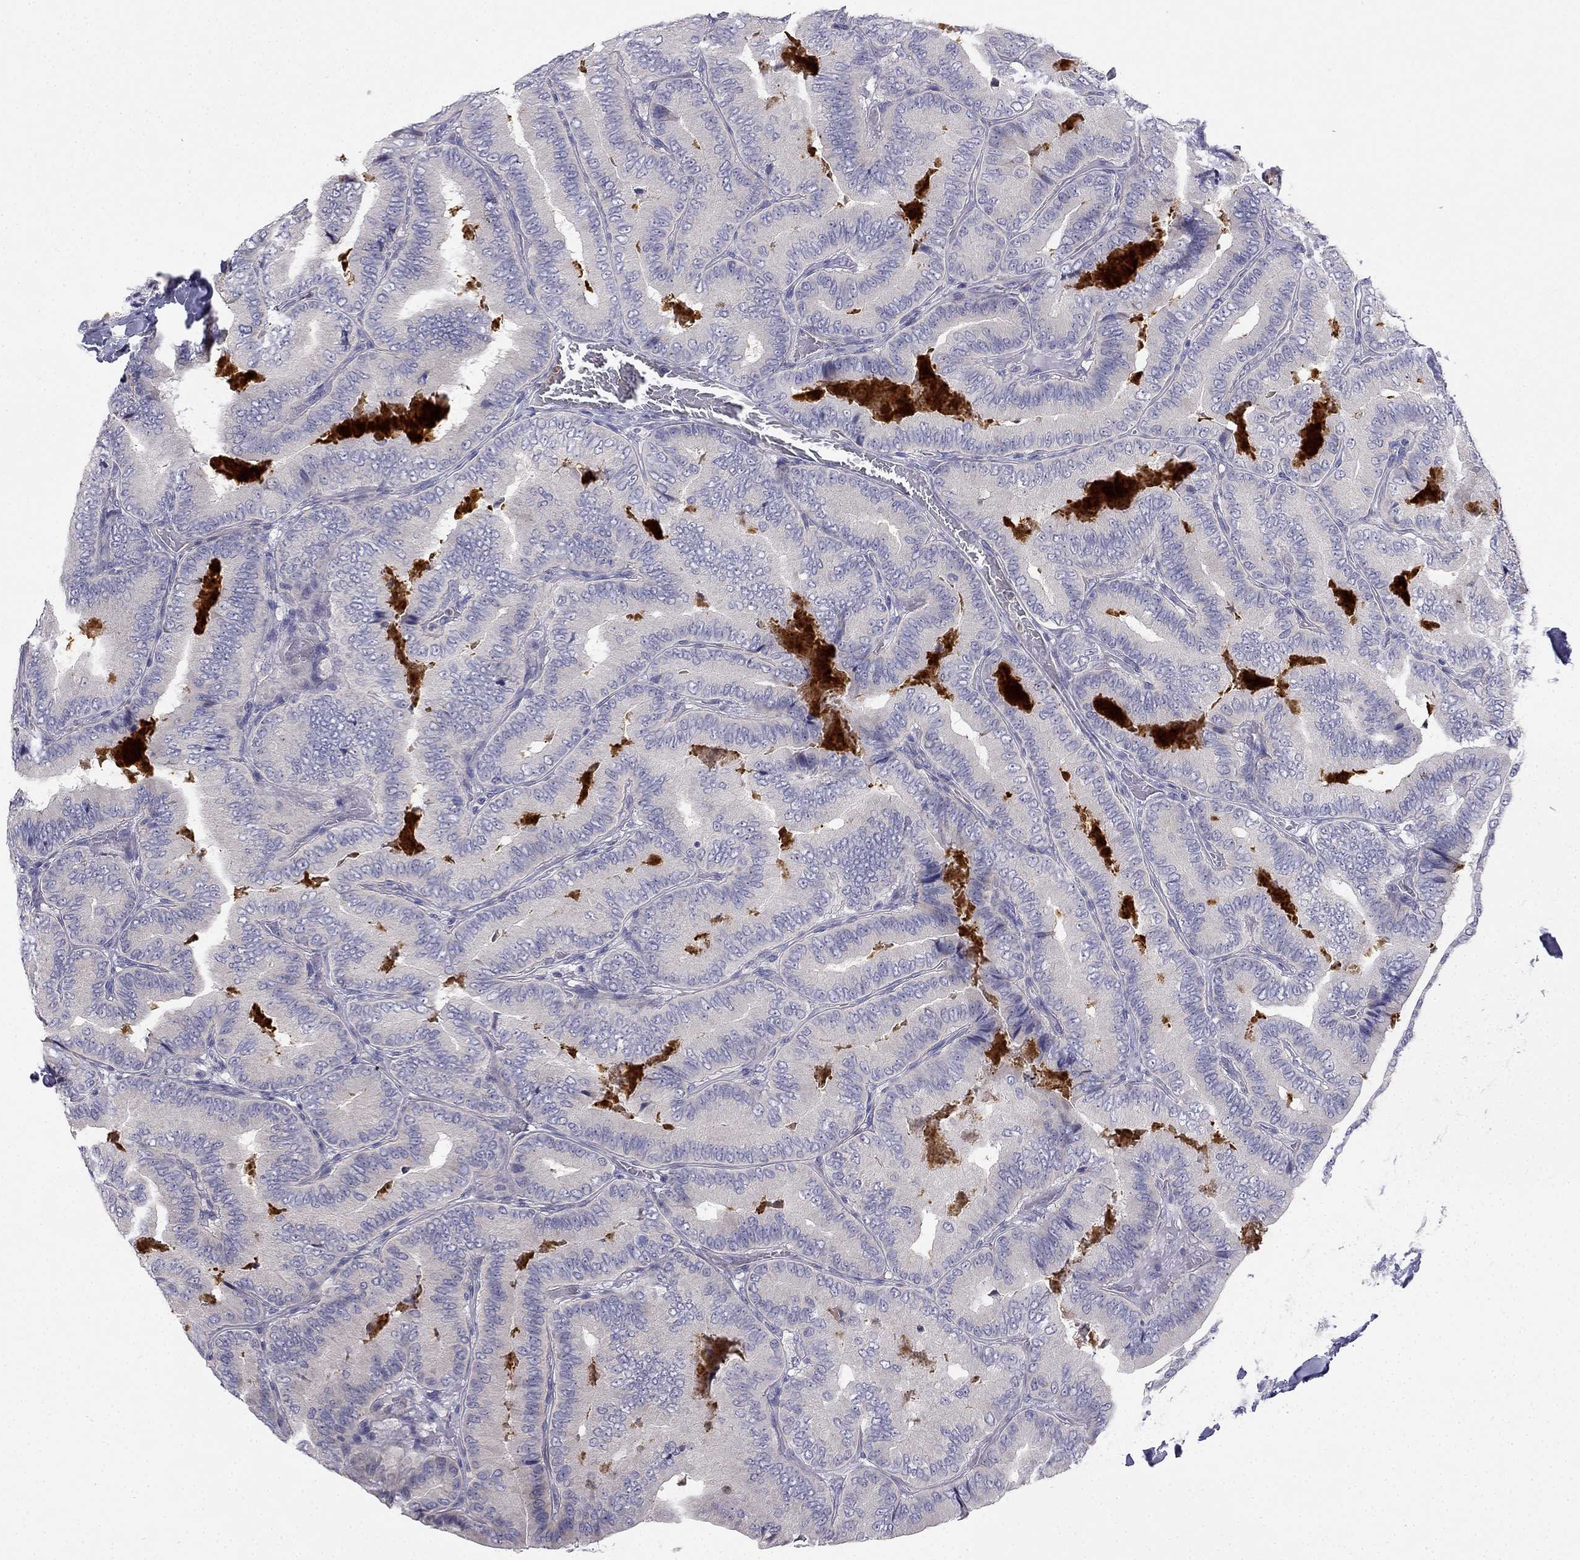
{"staining": {"intensity": "negative", "quantity": "none", "location": "none"}, "tissue": "thyroid cancer", "cell_type": "Tumor cells", "image_type": "cancer", "snomed": [{"axis": "morphology", "description": "Papillary adenocarcinoma, NOS"}, {"axis": "topography", "description": "Thyroid gland"}], "caption": "This histopathology image is of thyroid cancer stained with immunohistochemistry to label a protein in brown with the nuclei are counter-stained blue. There is no staining in tumor cells. The staining is performed using DAB brown chromogen with nuclei counter-stained in using hematoxylin.", "gene": "C16orf89", "patient": {"sex": "male", "age": 61}}